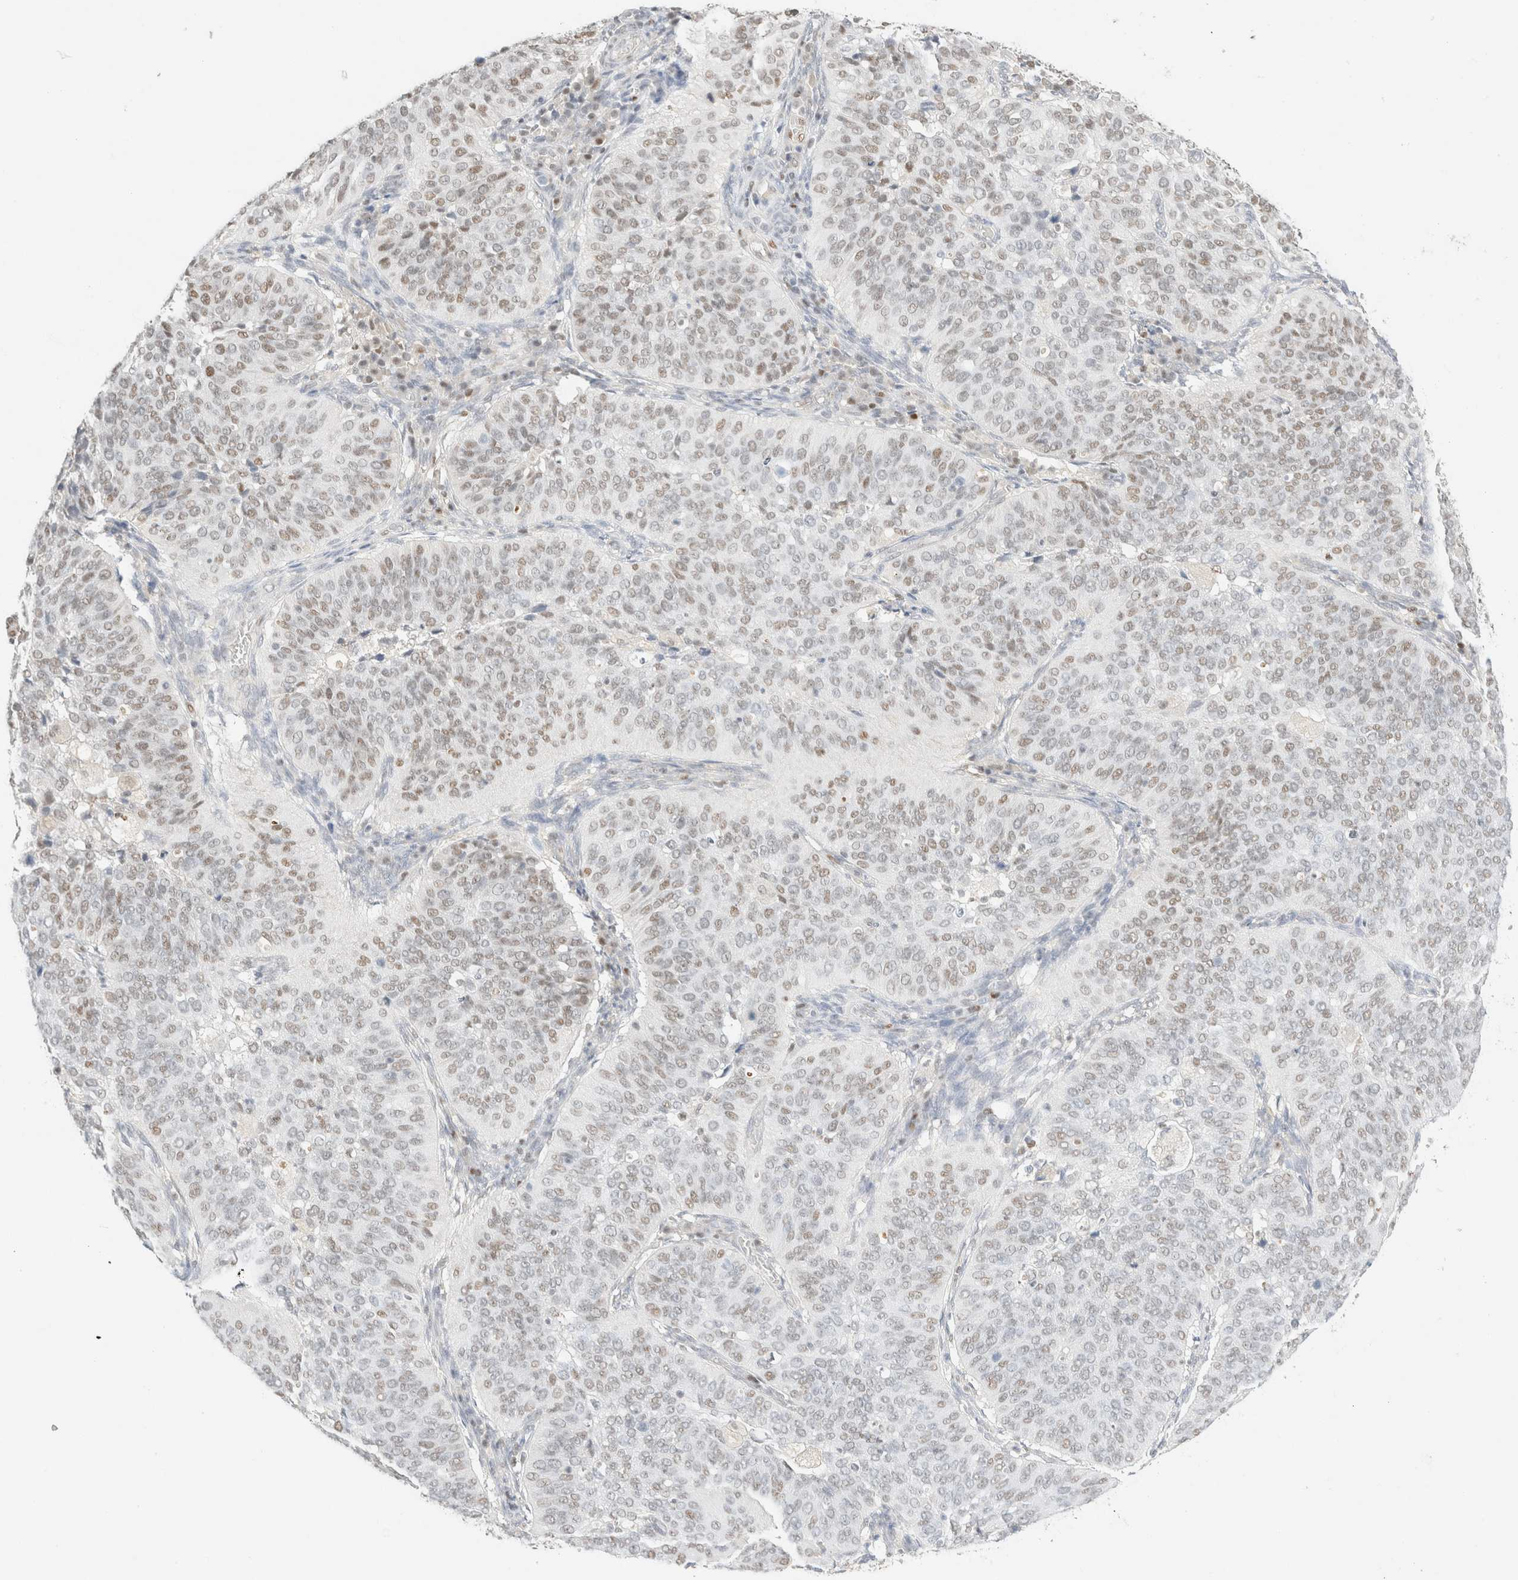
{"staining": {"intensity": "weak", "quantity": ">75%", "location": "nuclear"}, "tissue": "cervical cancer", "cell_type": "Tumor cells", "image_type": "cancer", "snomed": [{"axis": "morphology", "description": "Normal tissue, NOS"}, {"axis": "morphology", "description": "Squamous cell carcinoma, NOS"}, {"axis": "topography", "description": "Cervix"}], "caption": "A photomicrograph of squamous cell carcinoma (cervical) stained for a protein exhibits weak nuclear brown staining in tumor cells. (IHC, brightfield microscopy, high magnification).", "gene": "DDB2", "patient": {"sex": "female", "age": 39}}